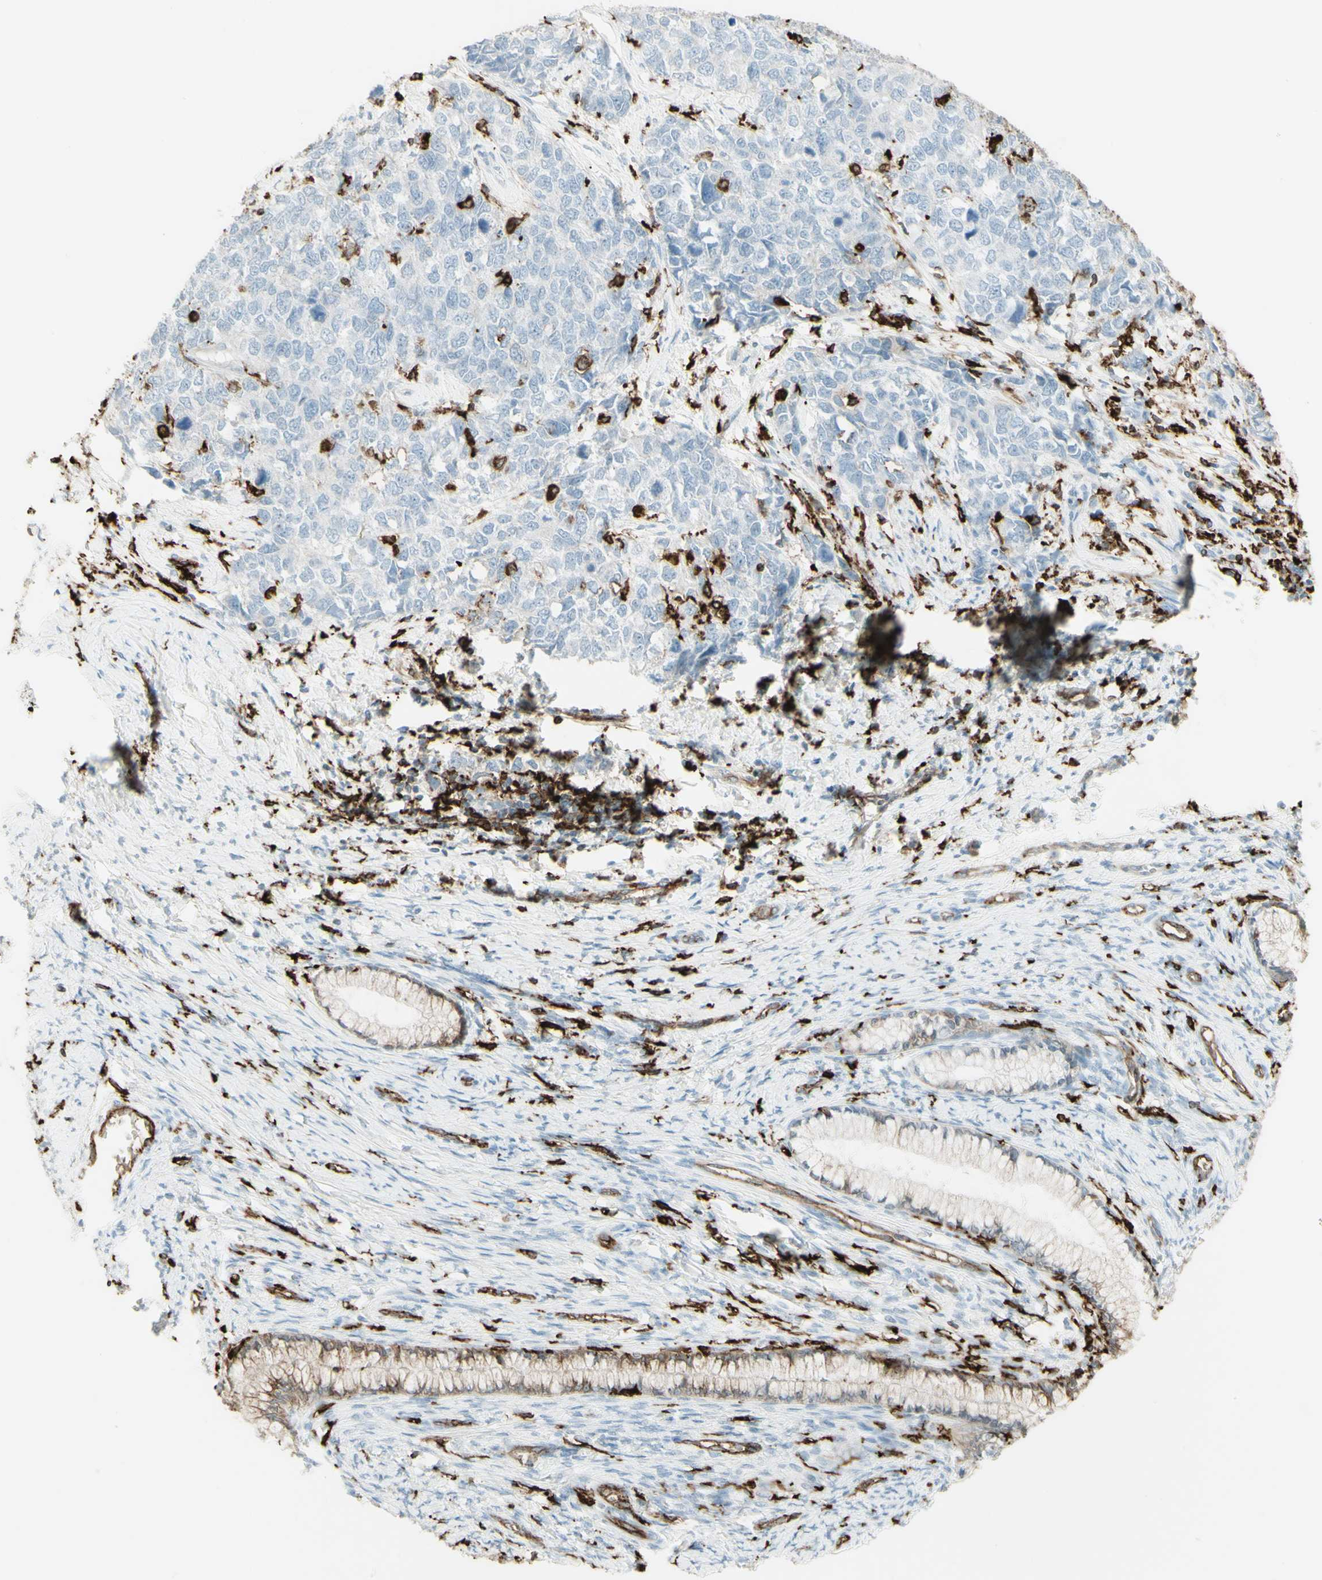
{"staining": {"intensity": "negative", "quantity": "none", "location": "none"}, "tissue": "cervical cancer", "cell_type": "Tumor cells", "image_type": "cancer", "snomed": [{"axis": "morphology", "description": "Squamous cell carcinoma, NOS"}, {"axis": "topography", "description": "Cervix"}], "caption": "This is an immunohistochemistry (IHC) histopathology image of squamous cell carcinoma (cervical). There is no expression in tumor cells.", "gene": "HLA-DPB1", "patient": {"sex": "female", "age": 63}}